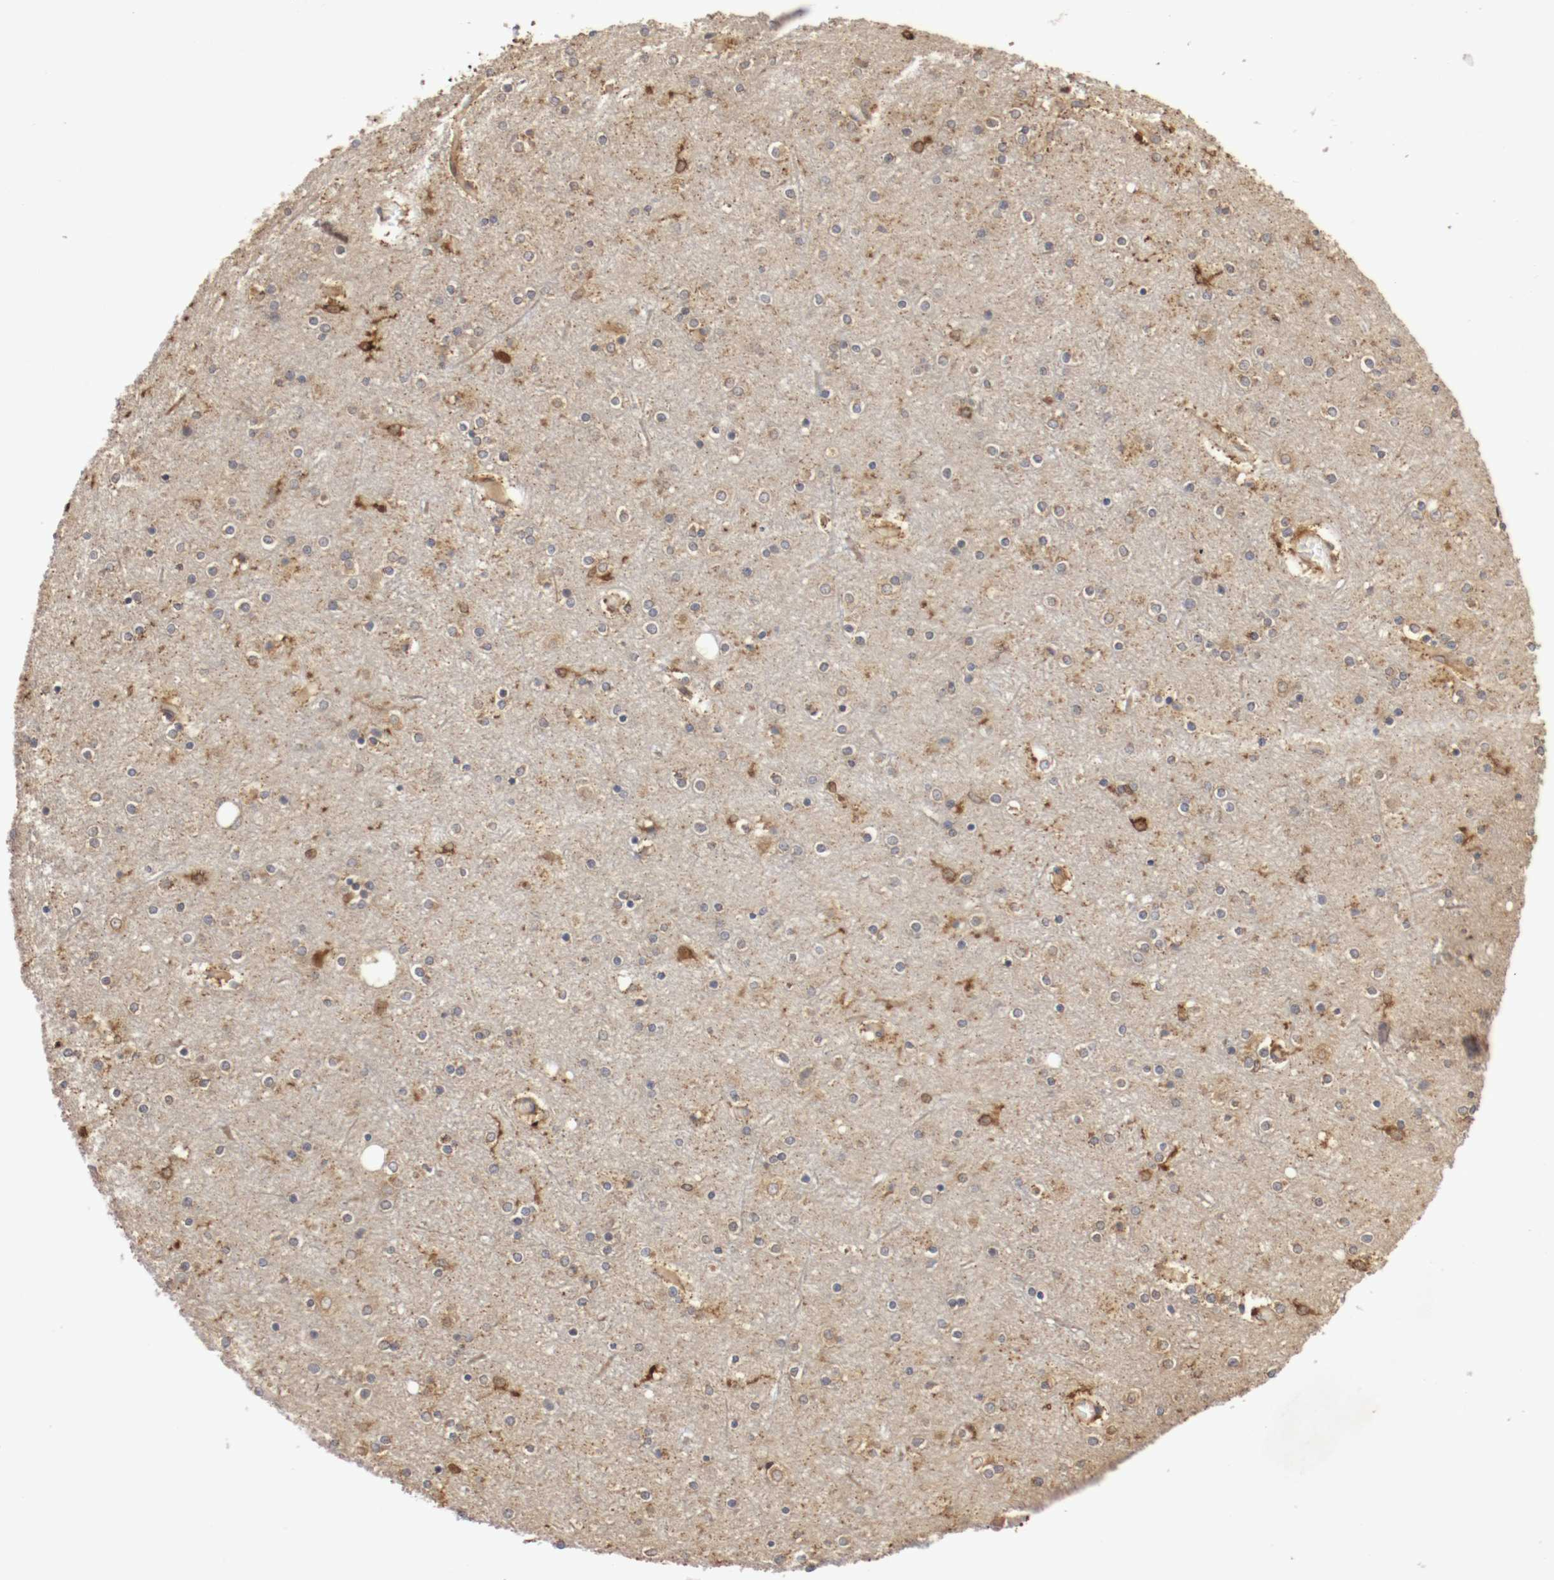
{"staining": {"intensity": "weak", "quantity": ">75%", "location": "cytoplasmic/membranous"}, "tissue": "cerebral cortex", "cell_type": "Endothelial cells", "image_type": "normal", "snomed": [{"axis": "morphology", "description": "Normal tissue, NOS"}, {"axis": "topography", "description": "Cerebral cortex"}], "caption": "Cerebral cortex stained for a protein demonstrates weak cytoplasmic/membranous positivity in endothelial cells.", "gene": "VEZT", "patient": {"sex": "female", "age": 54}}